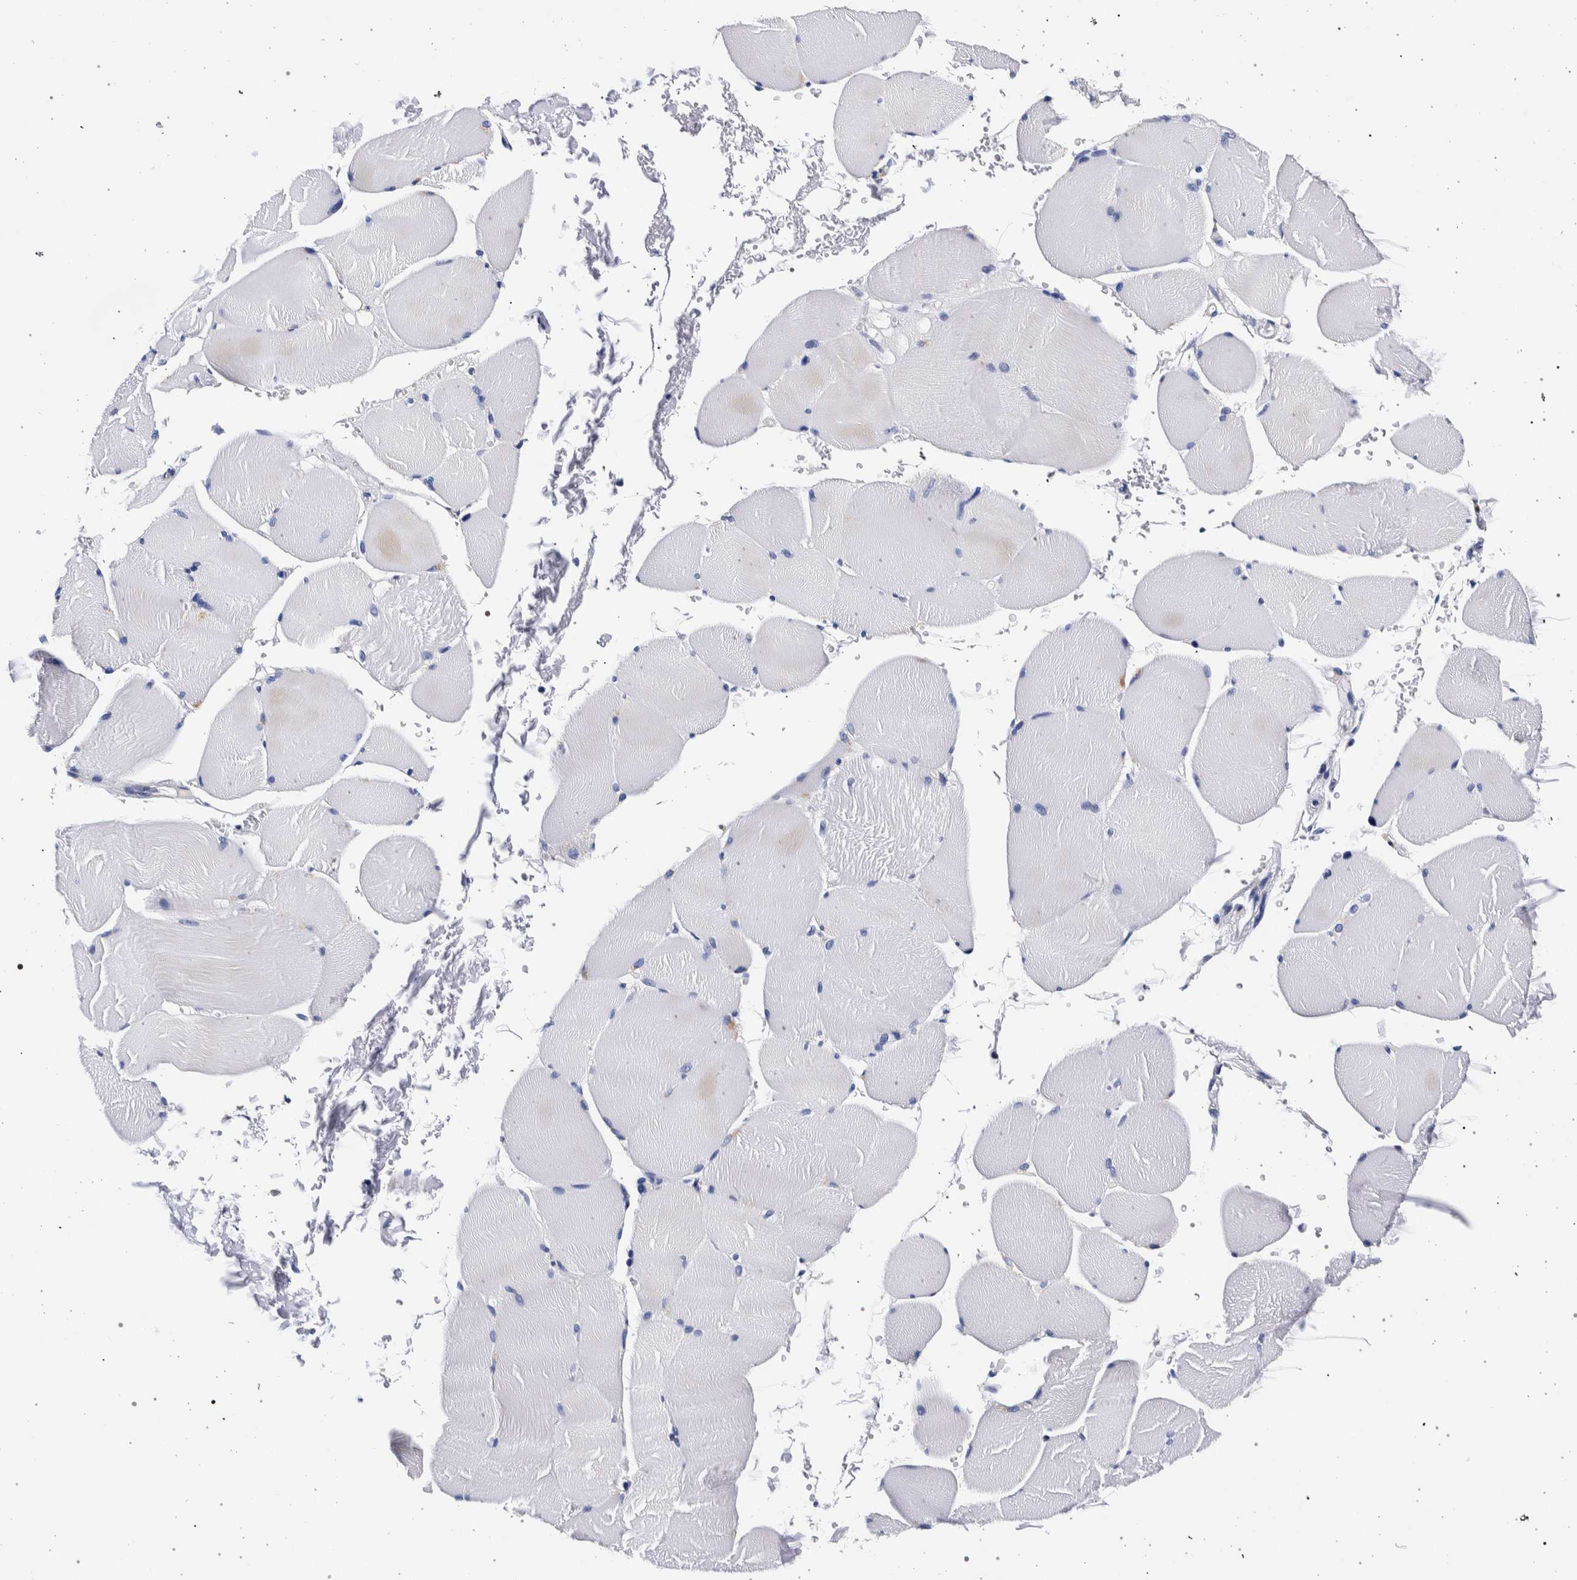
{"staining": {"intensity": "negative", "quantity": "none", "location": "none"}, "tissue": "skeletal muscle", "cell_type": "Myocytes", "image_type": "normal", "snomed": [{"axis": "morphology", "description": "Normal tissue, NOS"}, {"axis": "topography", "description": "Skin"}, {"axis": "topography", "description": "Skeletal muscle"}], "caption": "Image shows no significant protein staining in myocytes of normal skeletal muscle.", "gene": "NIBAN2", "patient": {"sex": "male", "age": 83}}